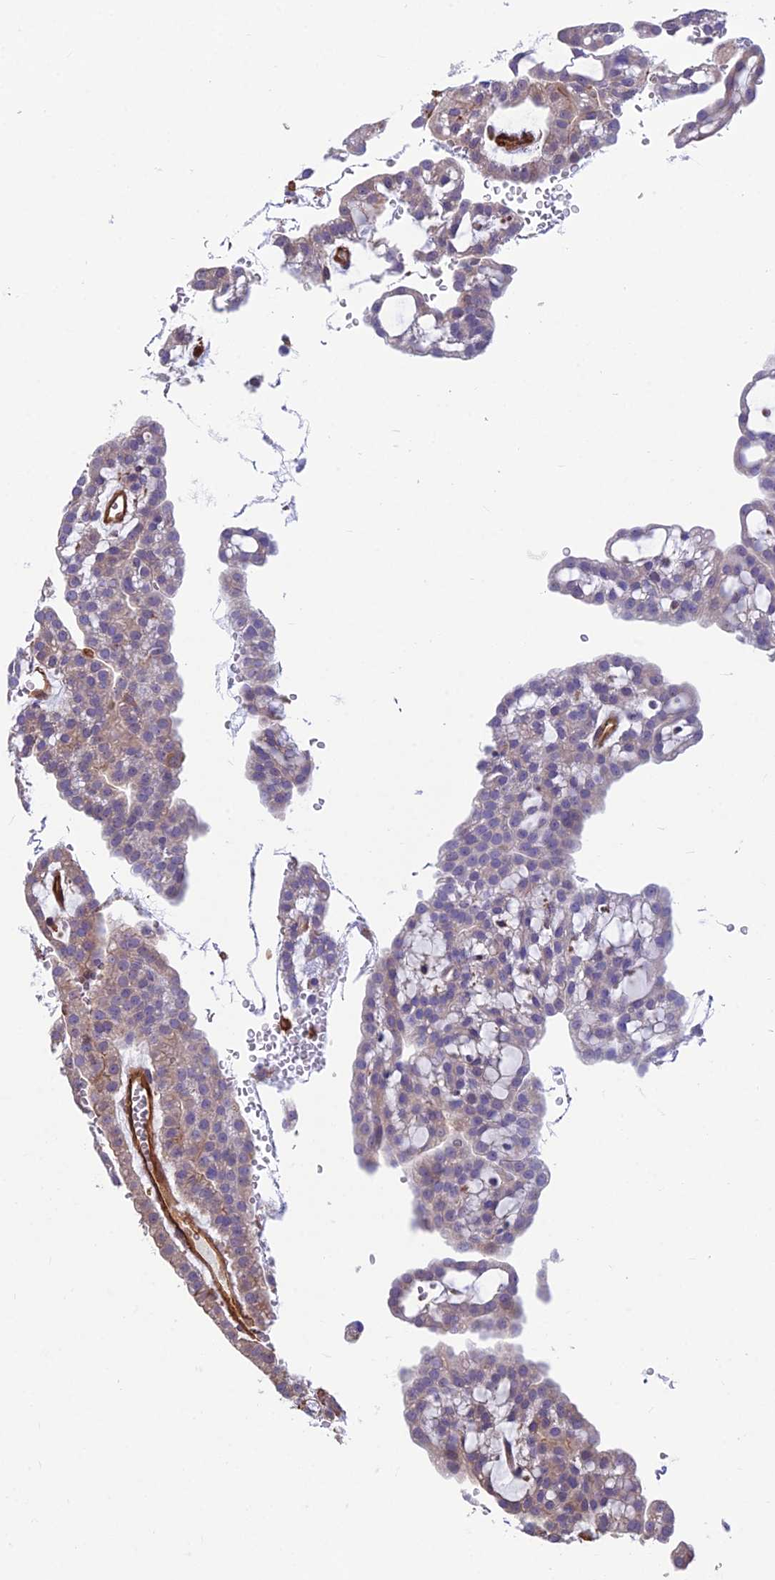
{"staining": {"intensity": "negative", "quantity": "none", "location": "none"}, "tissue": "renal cancer", "cell_type": "Tumor cells", "image_type": "cancer", "snomed": [{"axis": "morphology", "description": "Adenocarcinoma, NOS"}, {"axis": "topography", "description": "Kidney"}], "caption": "Immunohistochemical staining of human renal cancer (adenocarcinoma) reveals no significant positivity in tumor cells.", "gene": "RTN4RL1", "patient": {"sex": "male", "age": 63}}